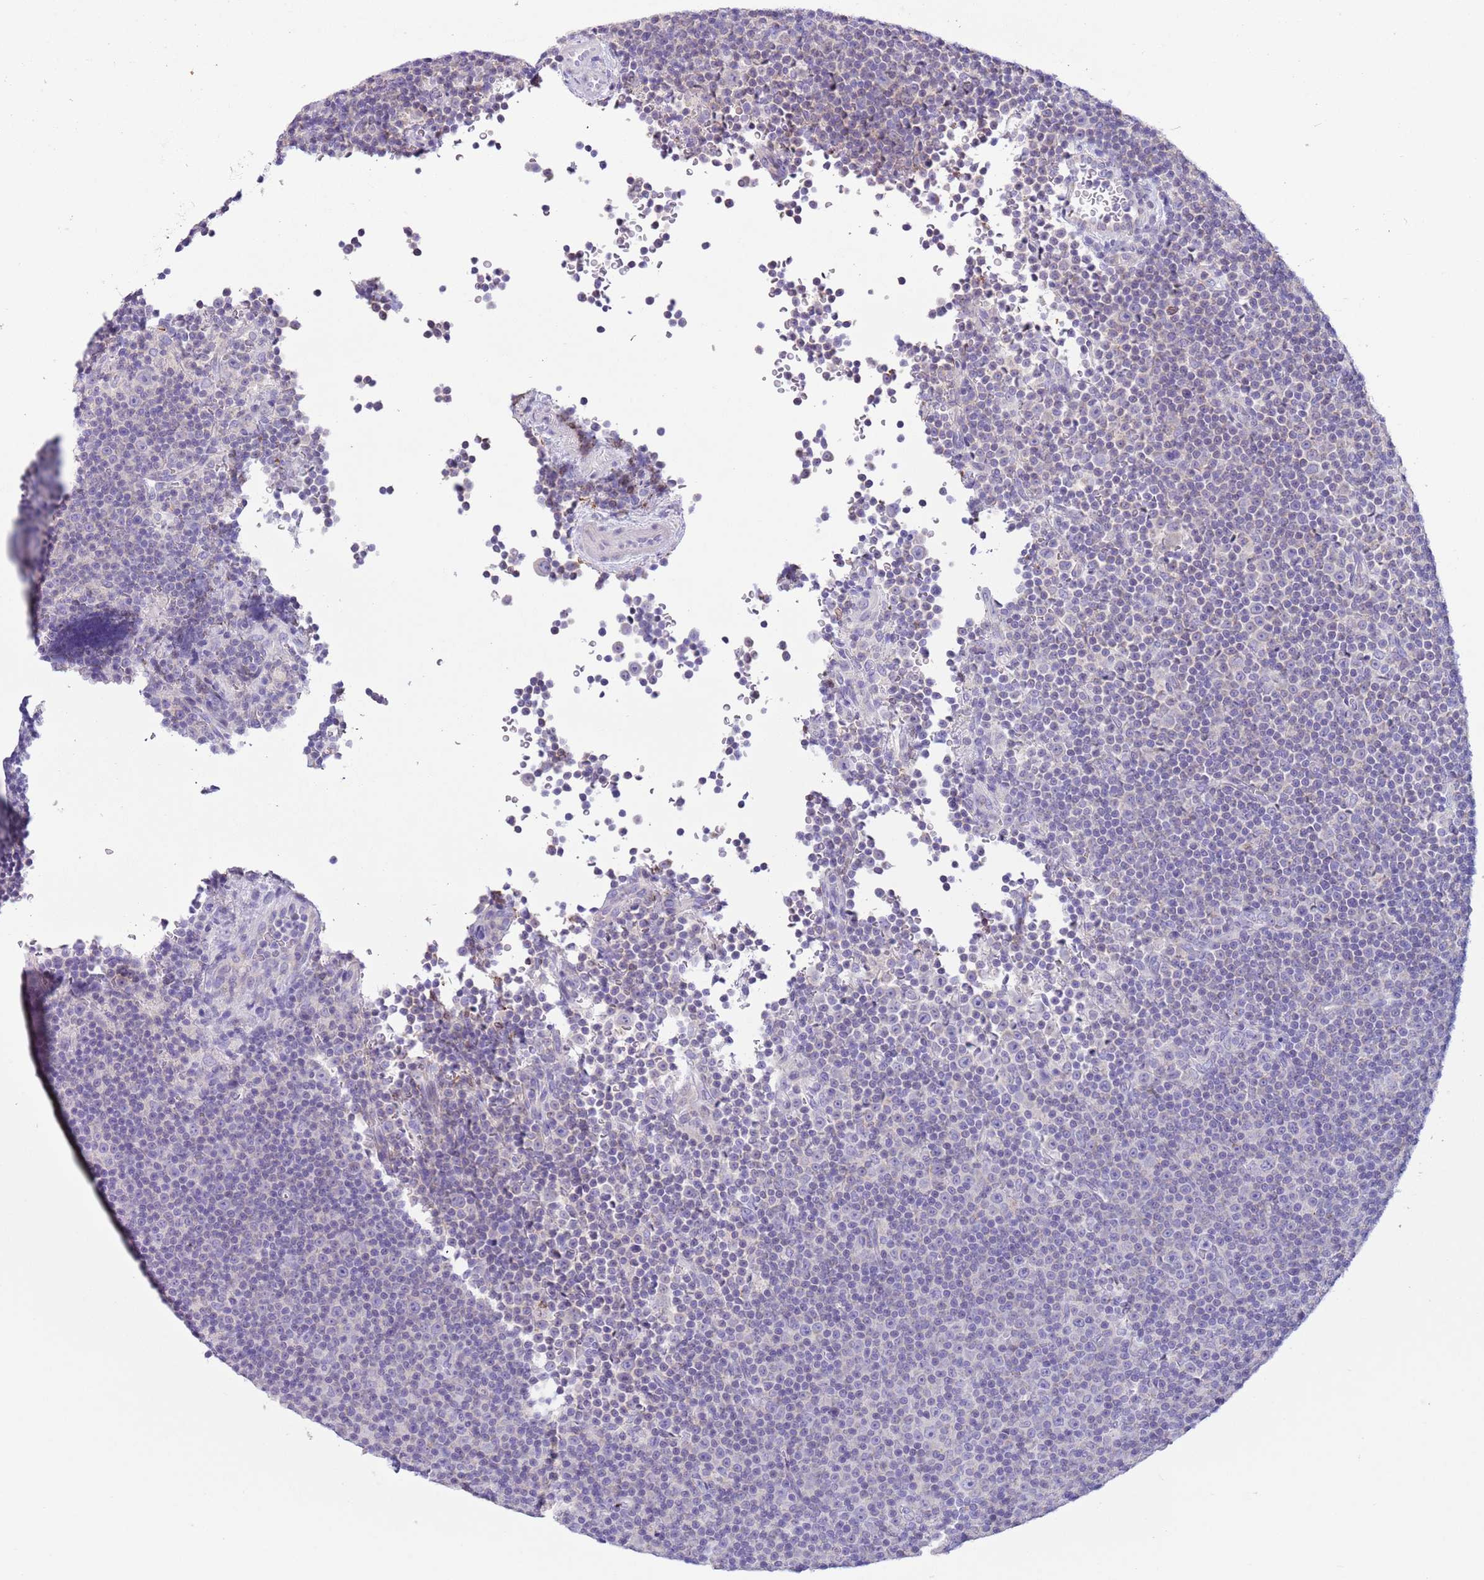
{"staining": {"intensity": "negative", "quantity": "none", "location": "none"}, "tissue": "lymphoma", "cell_type": "Tumor cells", "image_type": "cancer", "snomed": [{"axis": "morphology", "description": "Malignant lymphoma, non-Hodgkin's type, Low grade"}, {"axis": "topography", "description": "Lymph node"}], "caption": "A photomicrograph of human malignant lymphoma, non-Hodgkin's type (low-grade) is negative for staining in tumor cells.", "gene": "ZNF697", "patient": {"sex": "female", "age": 67}}